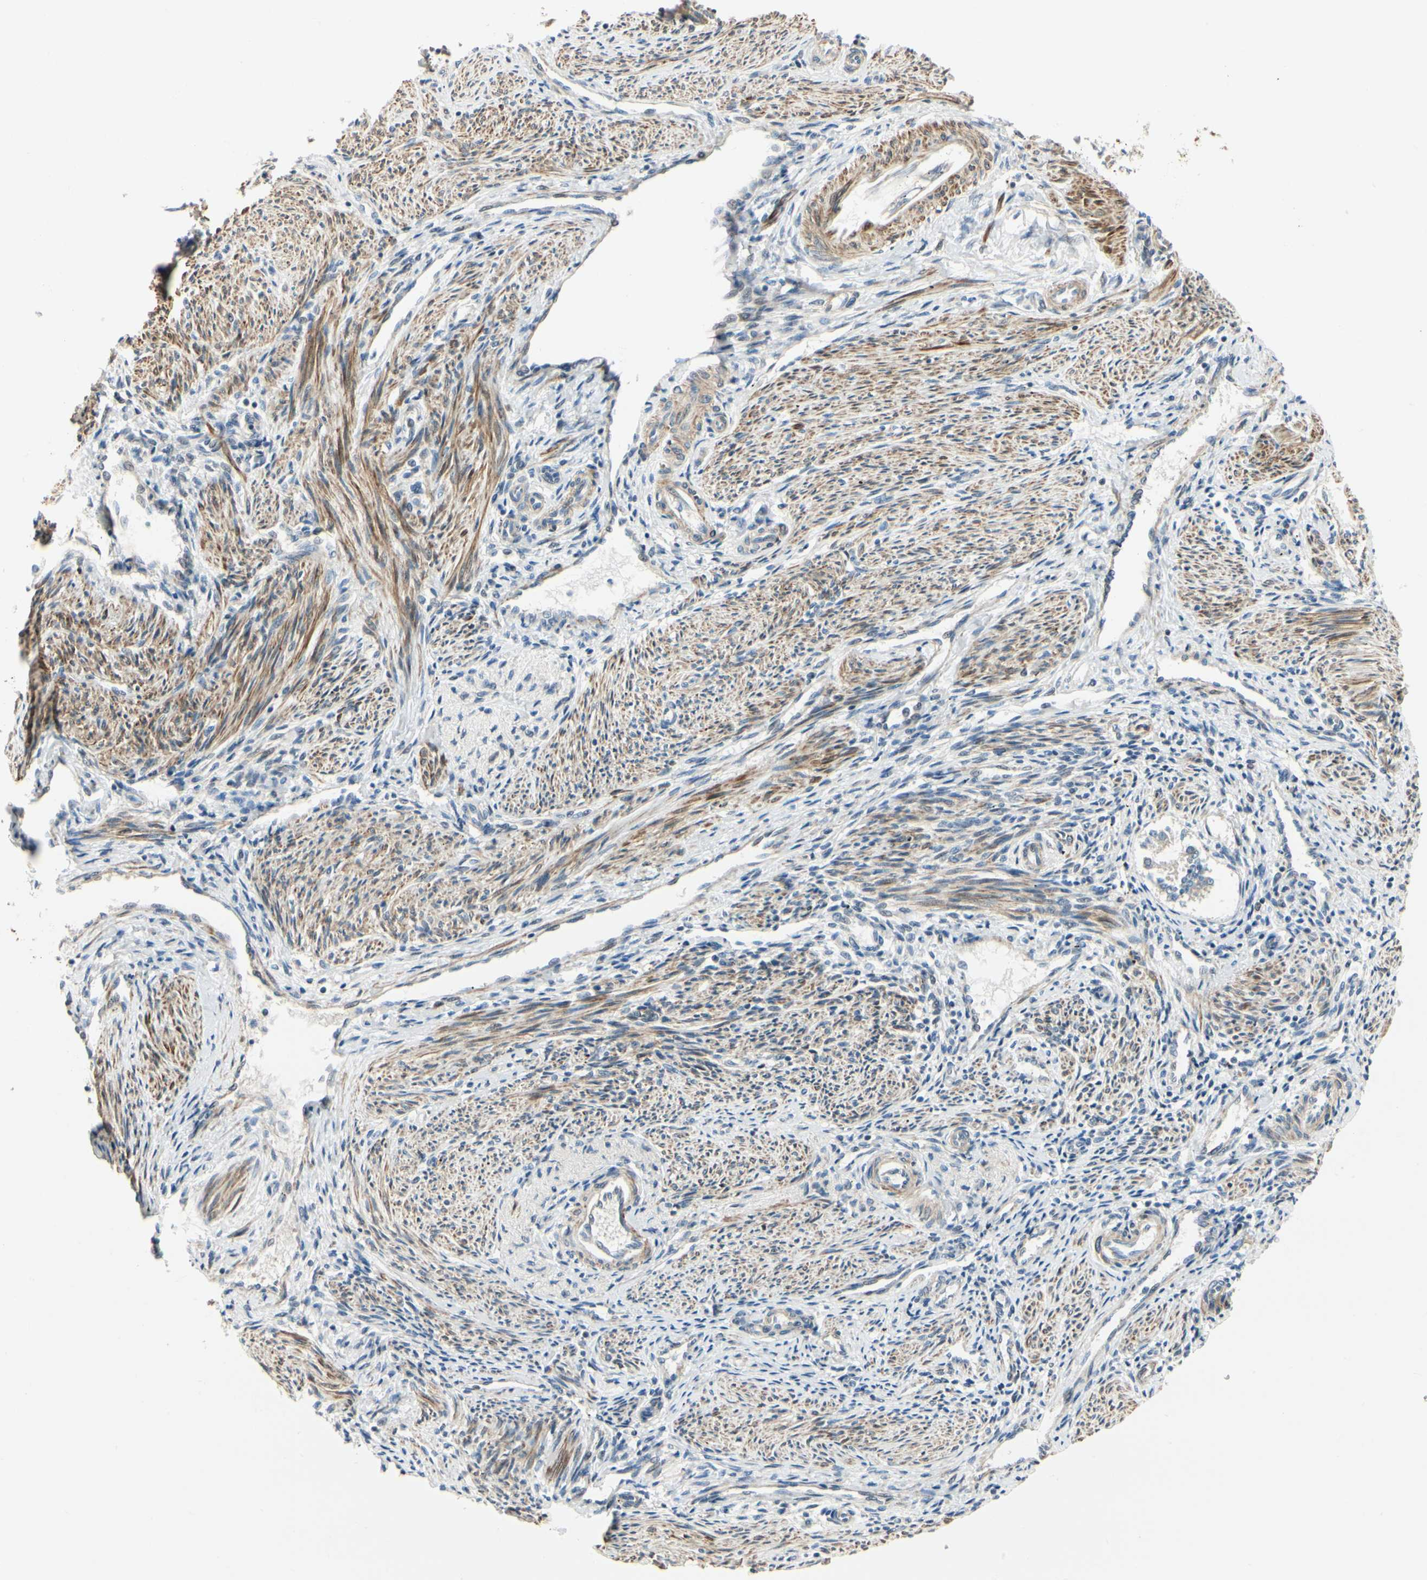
{"staining": {"intensity": "moderate", "quantity": "<25%", "location": "cytoplasmic/membranous"}, "tissue": "endometrium", "cell_type": "Cells in endometrial stroma", "image_type": "normal", "snomed": [{"axis": "morphology", "description": "Normal tissue, NOS"}, {"axis": "topography", "description": "Endometrium"}], "caption": "A brown stain shows moderate cytoplasmic/membranous positivity of a protein in cells in endometrial stroma of normal human endometrium. The staining was performed using DAB (3,3'-diaminobenzidine), with brown indicating positive protein expression. Nuclei are stained blue with hematoxylin.", "gene": "P4HA3", "patient": {"sex": "female", "age": 42}}